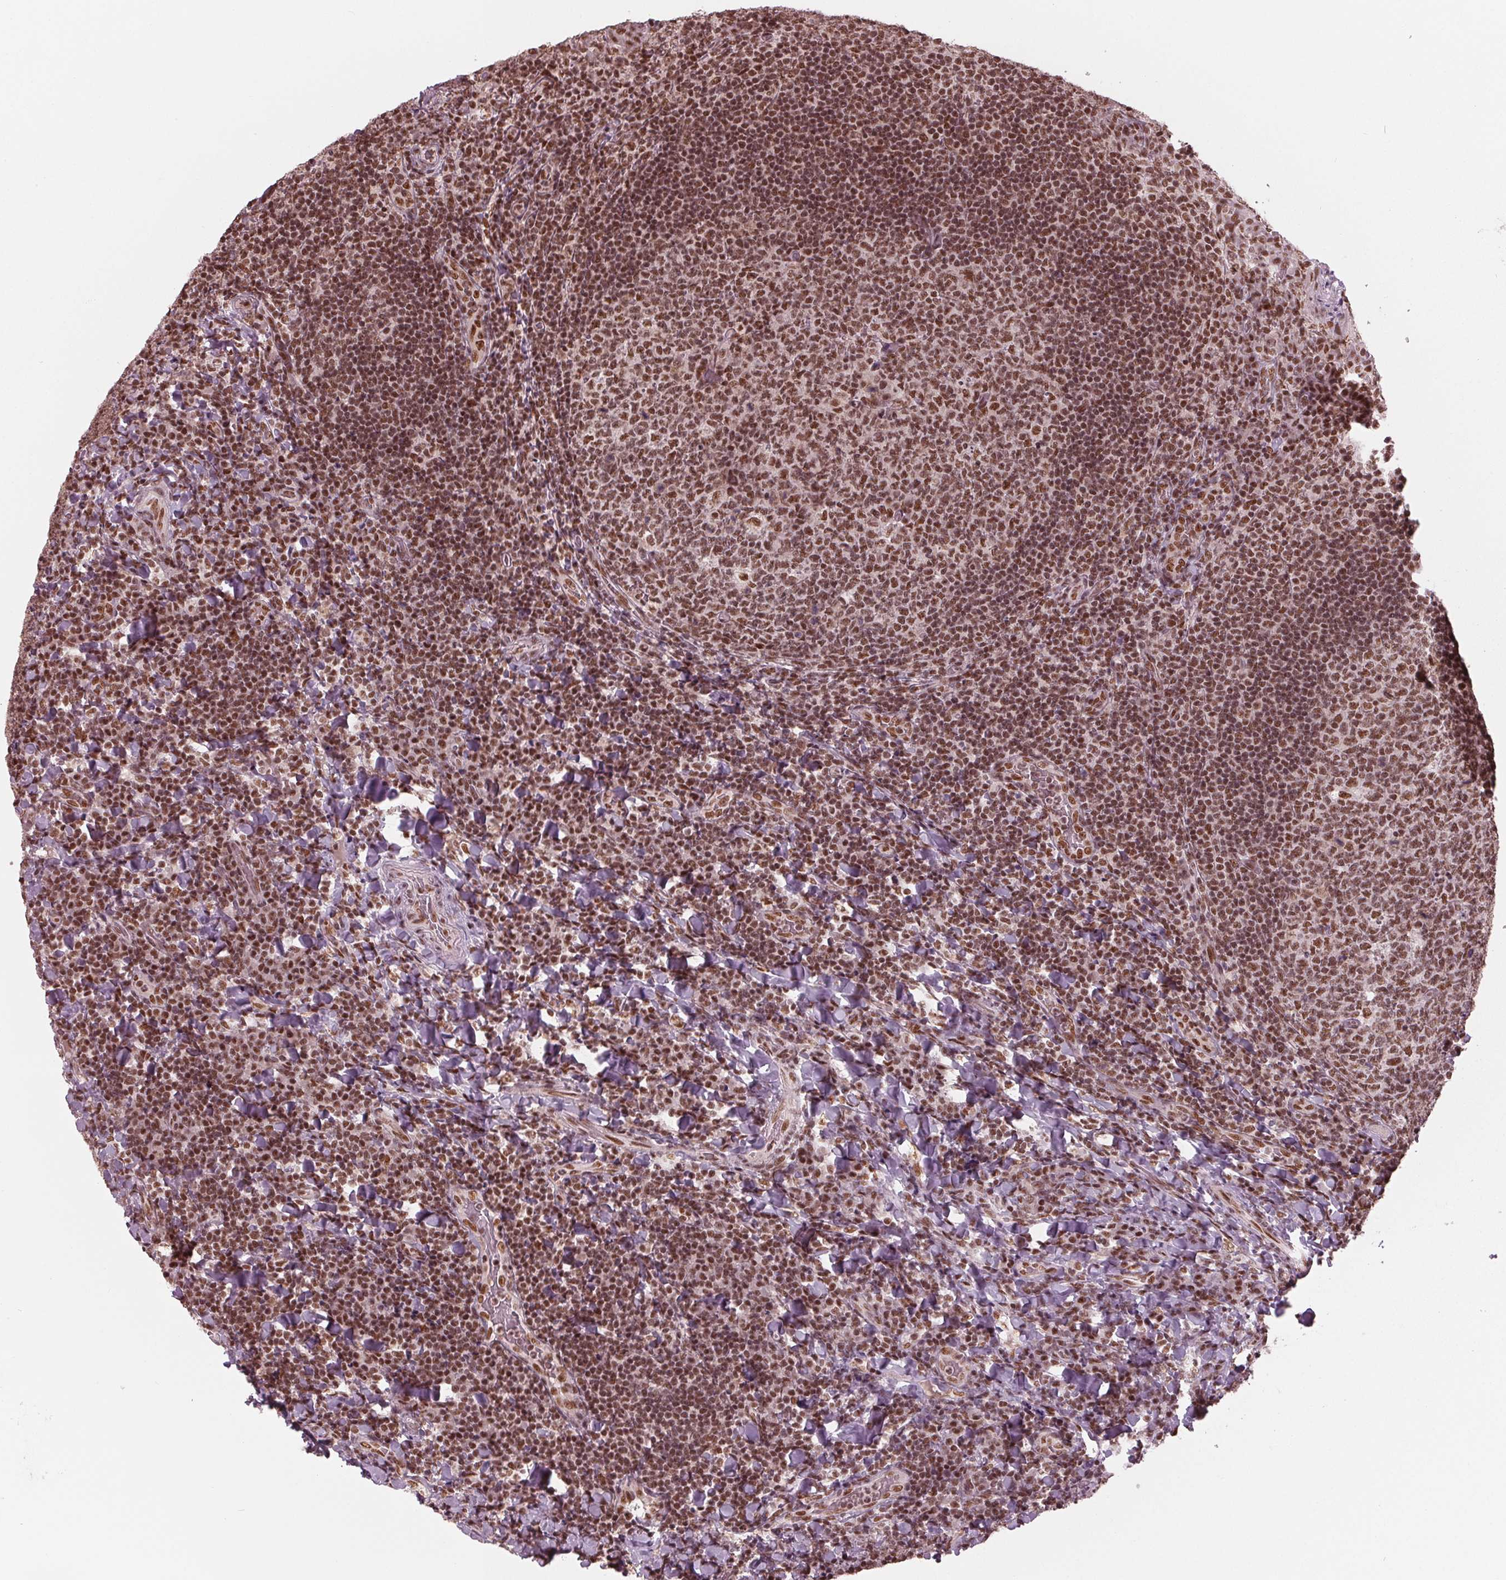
{"staining": {"intensity": "strong", "quantity": ">75%", "location": "nuclear"}, "tissue": "tonsil", "cell_type": "Germinal center cells", "image_type": "normal", "snomed": [{"axis": "morphology", "description": "Normal tissue, NOS"}, {"axis": "topography", "description": "Tonsil"}], "caption": "Brown immunohistochemical staining in benign human tonsil demonstrates strong nuclear positivity in approximately >75% of germinal center cells. Immunohistochemistry (ihc) stains the protein of interest in brown and the nuclei are stained blue.", "gene": "LSM2", "patient": {"sex": "male", "age": 17}}